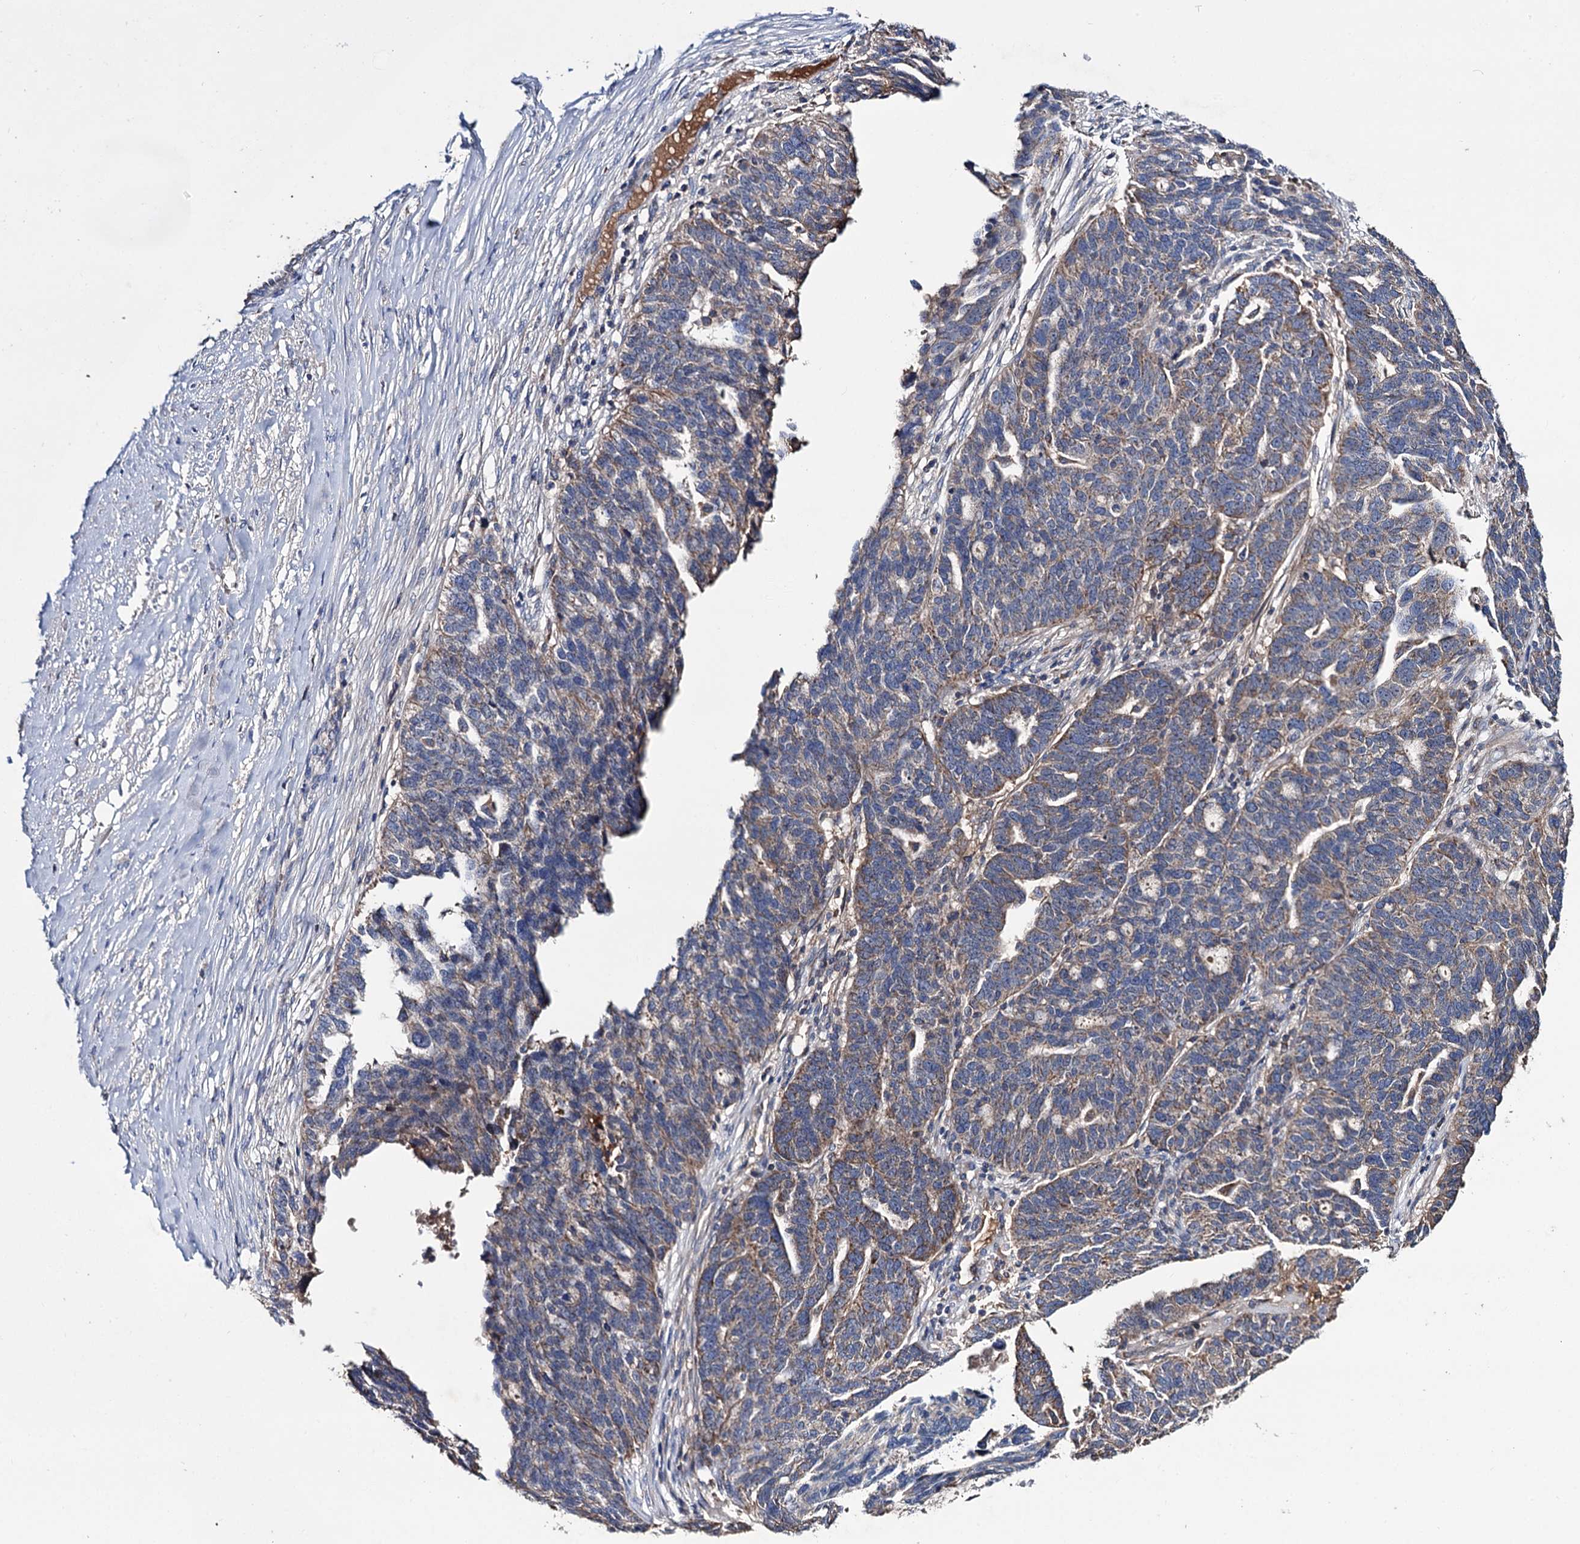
{"staining": {"intensity": "weak", "quantity": "25%-75%", "location": "cytoplasmic/membranous"}, "tissue": "ovarian cancer", "cell_type": "Tumor cells", "image_type": "cancer", "snomed": [{"axis": "morphology", "description": "Cystadenocarcinoma, serous, NOS"}, {"axis": "topography", "description": "Ovary"}], "caption": "Human ovarian cancer (serous cystadenocarcinoma) stained for a protein (brown) displays weak cytoplasmic/membranous positive positivity in approximately 25%-75% of tumor cells.", "gene": "CLPB", "patient": {"sex": "female", "age": 59}}